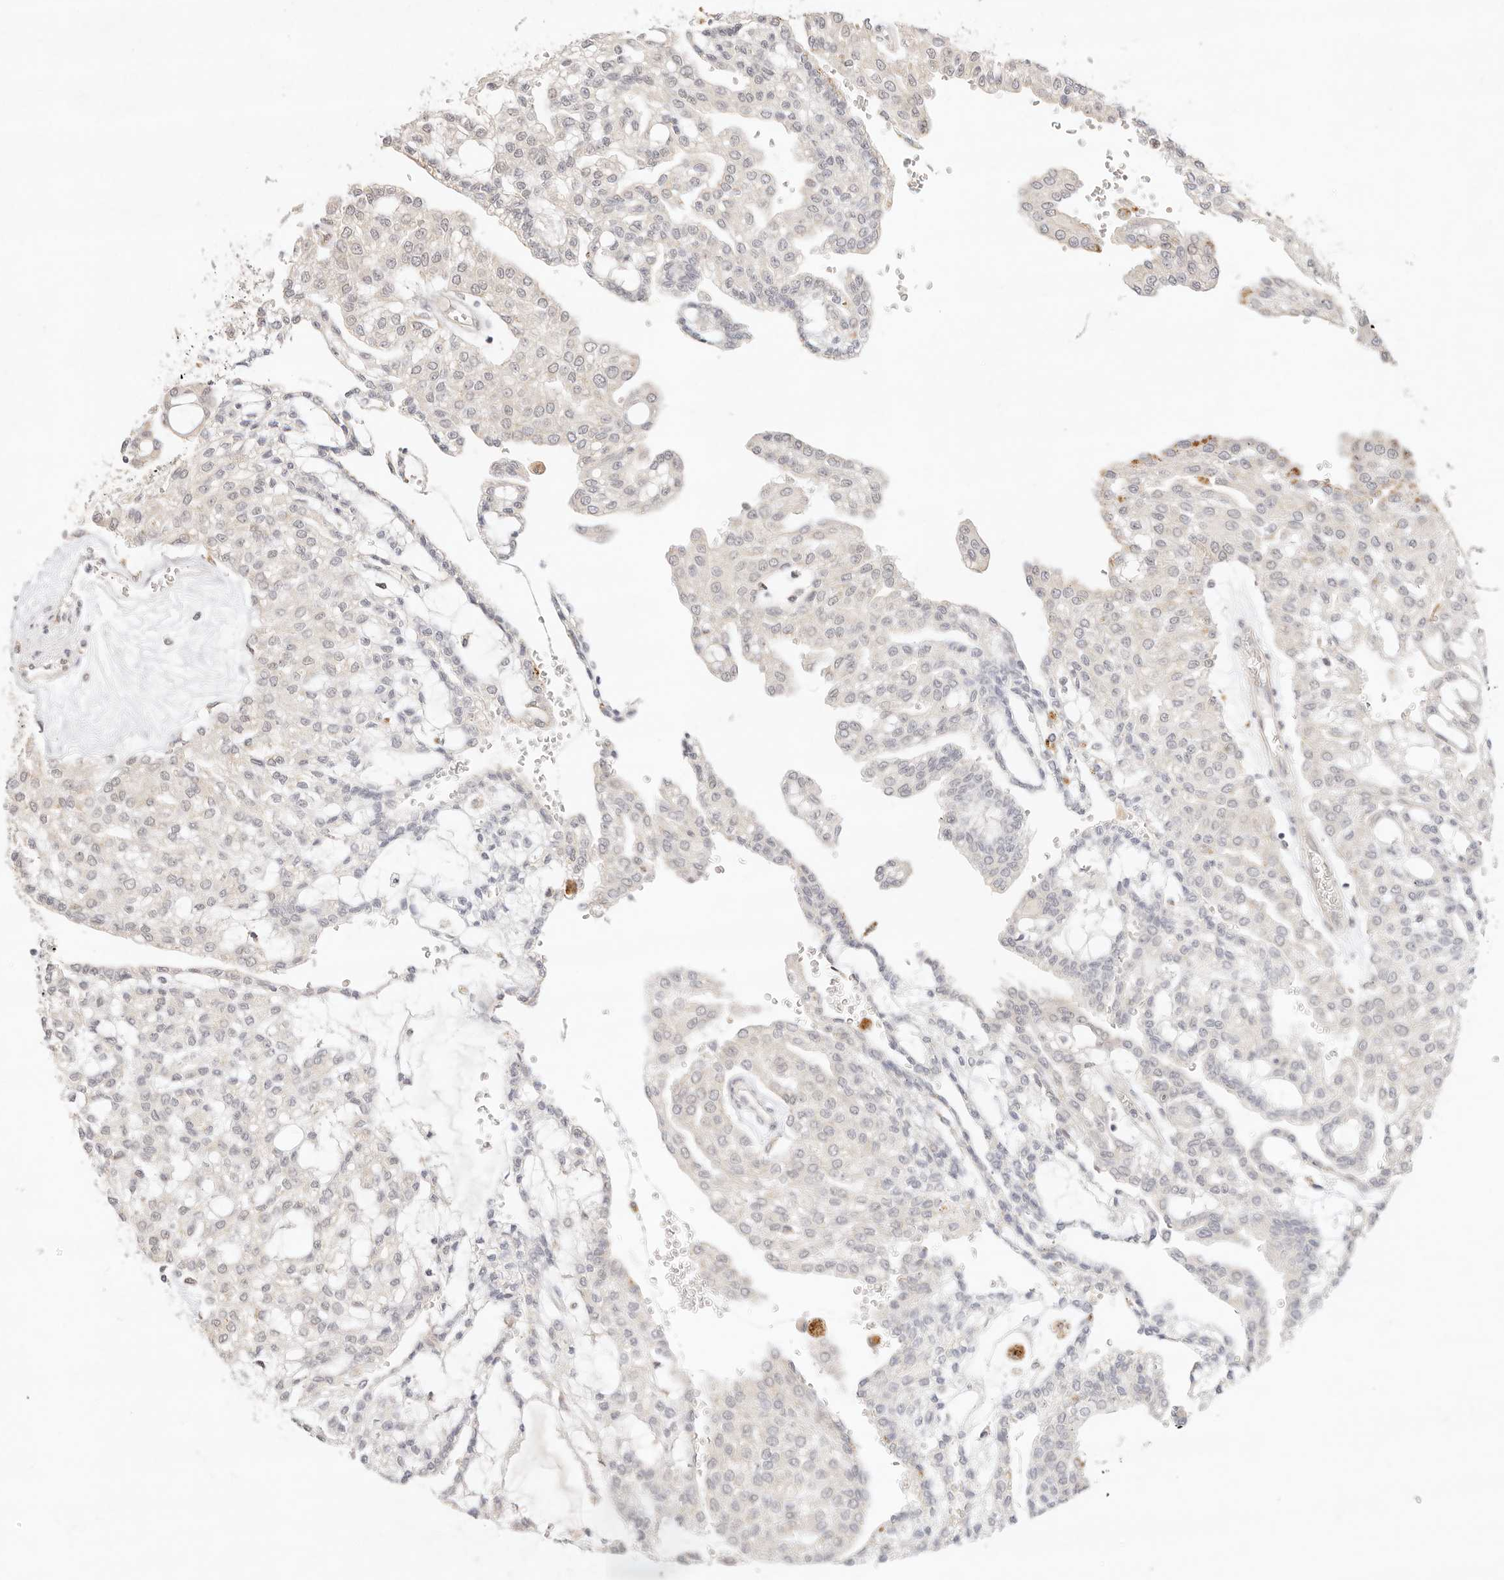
{"staining": {"intensity": "negative", "quantity": "none", "location": "none"}, "tissue": "renal cancer", "cell_type": "Tumor cells", "image_type": "cancer", "snomed": [{"axis": "morphology", "description": "Adenocarcinoma, NOS"}, {"axis": "topography", "description": "Kidney"}], "caption": "Tumor cells show no significant protein expression in renal cancer (adenocarcinoma).", "gene": "GPR156", "patient": {"sex": "male", "age": 63}}